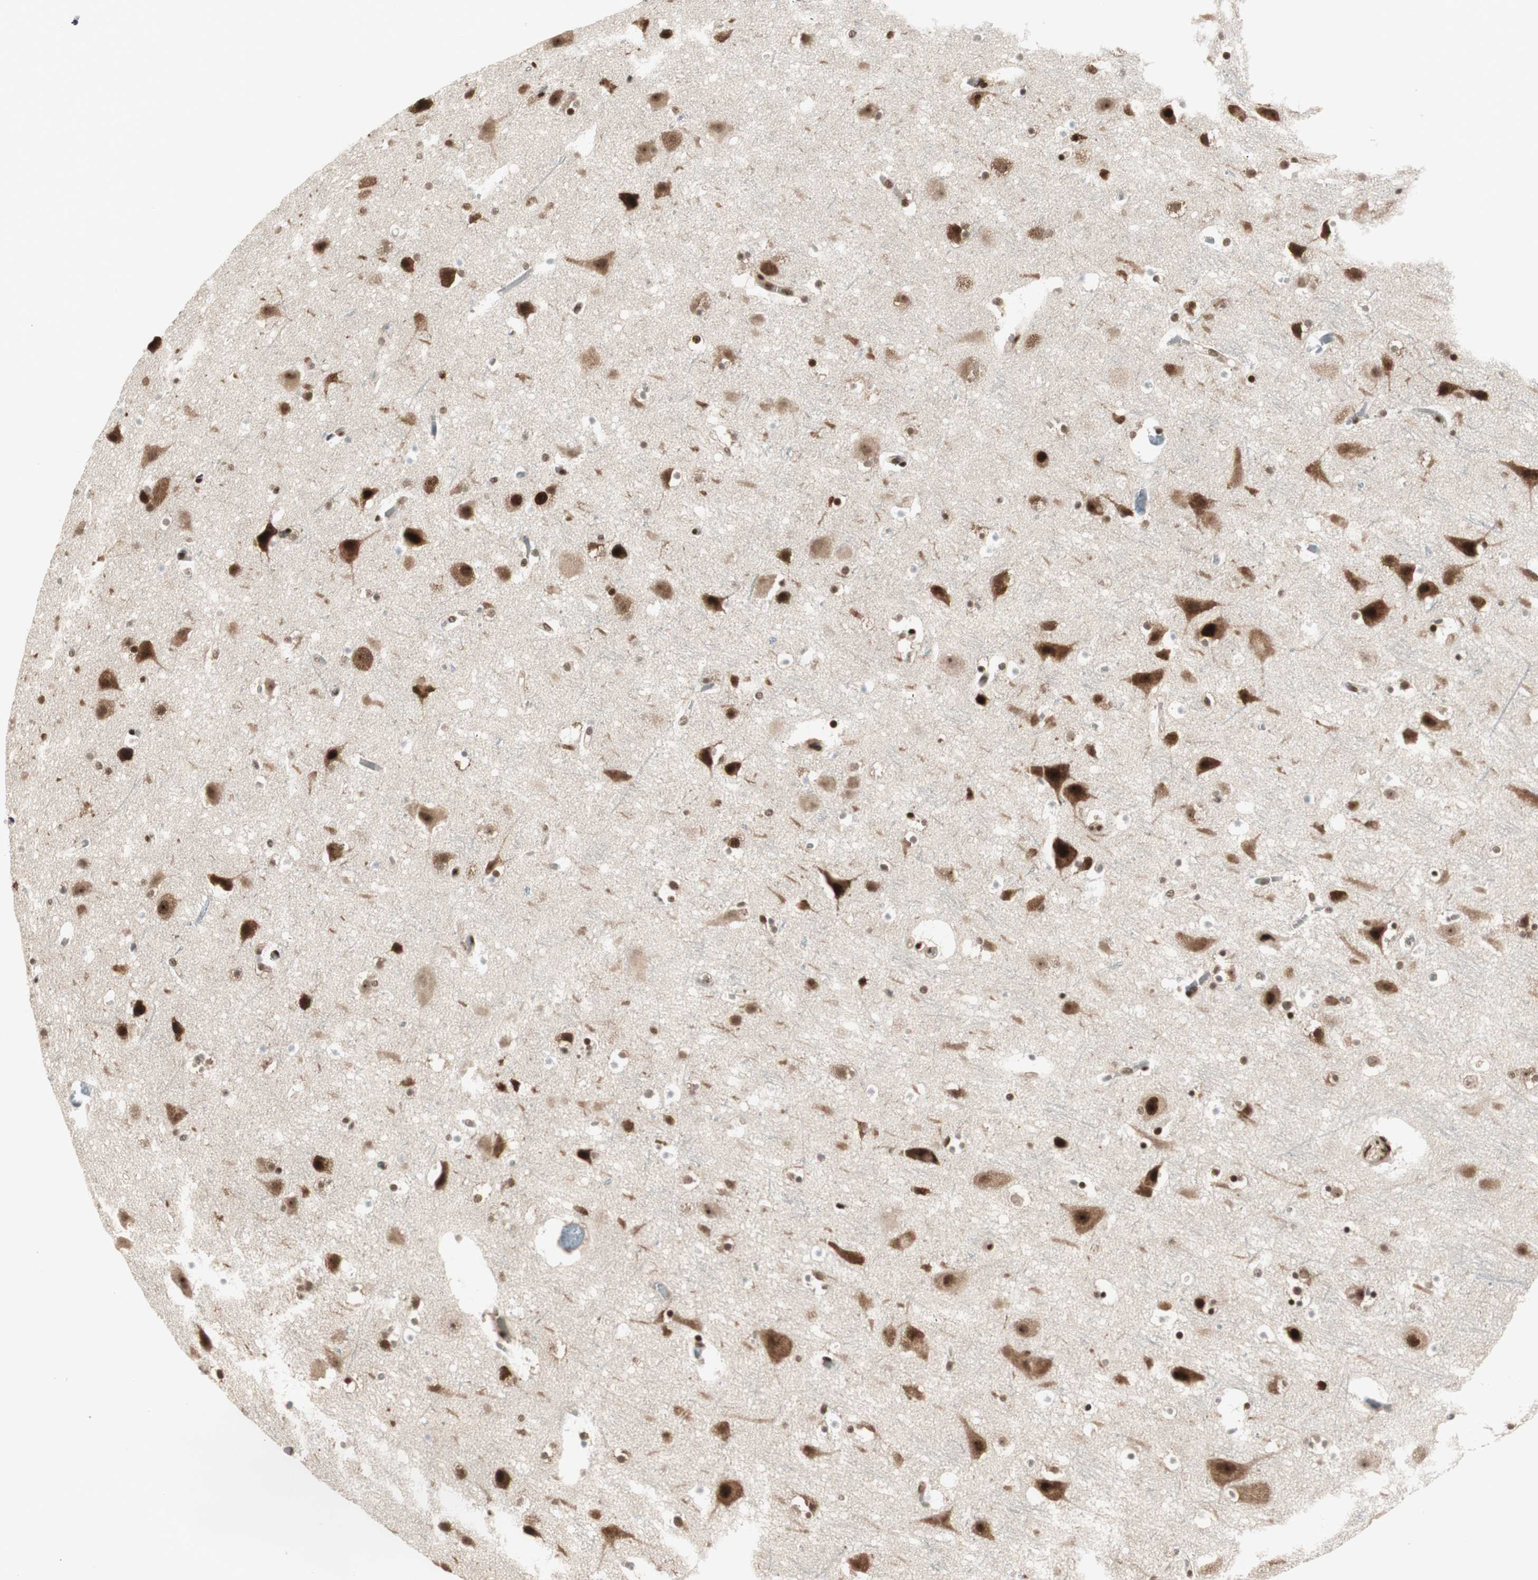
{"staining": {"intensity": "moderate", "quantity": ">75%", "location": "nuclear"}, "tissue": "cerebral cortex", "cell_type": "Endothelial cells", "image_type": "normal", "snomed": [{"axis": "morphology", "description": "Normal tissue, NOS"}, {"axis": "topography", "description": "Cerebral cortex"}], "caption": "Approximately >75% of endothelial cells in normal cerebral cortex display moderate nuclear protein expression as visualized by brown immunohistochemical staining.", "gene": "HEXIM1", "patient": {"sex": "male", "age": 45}}